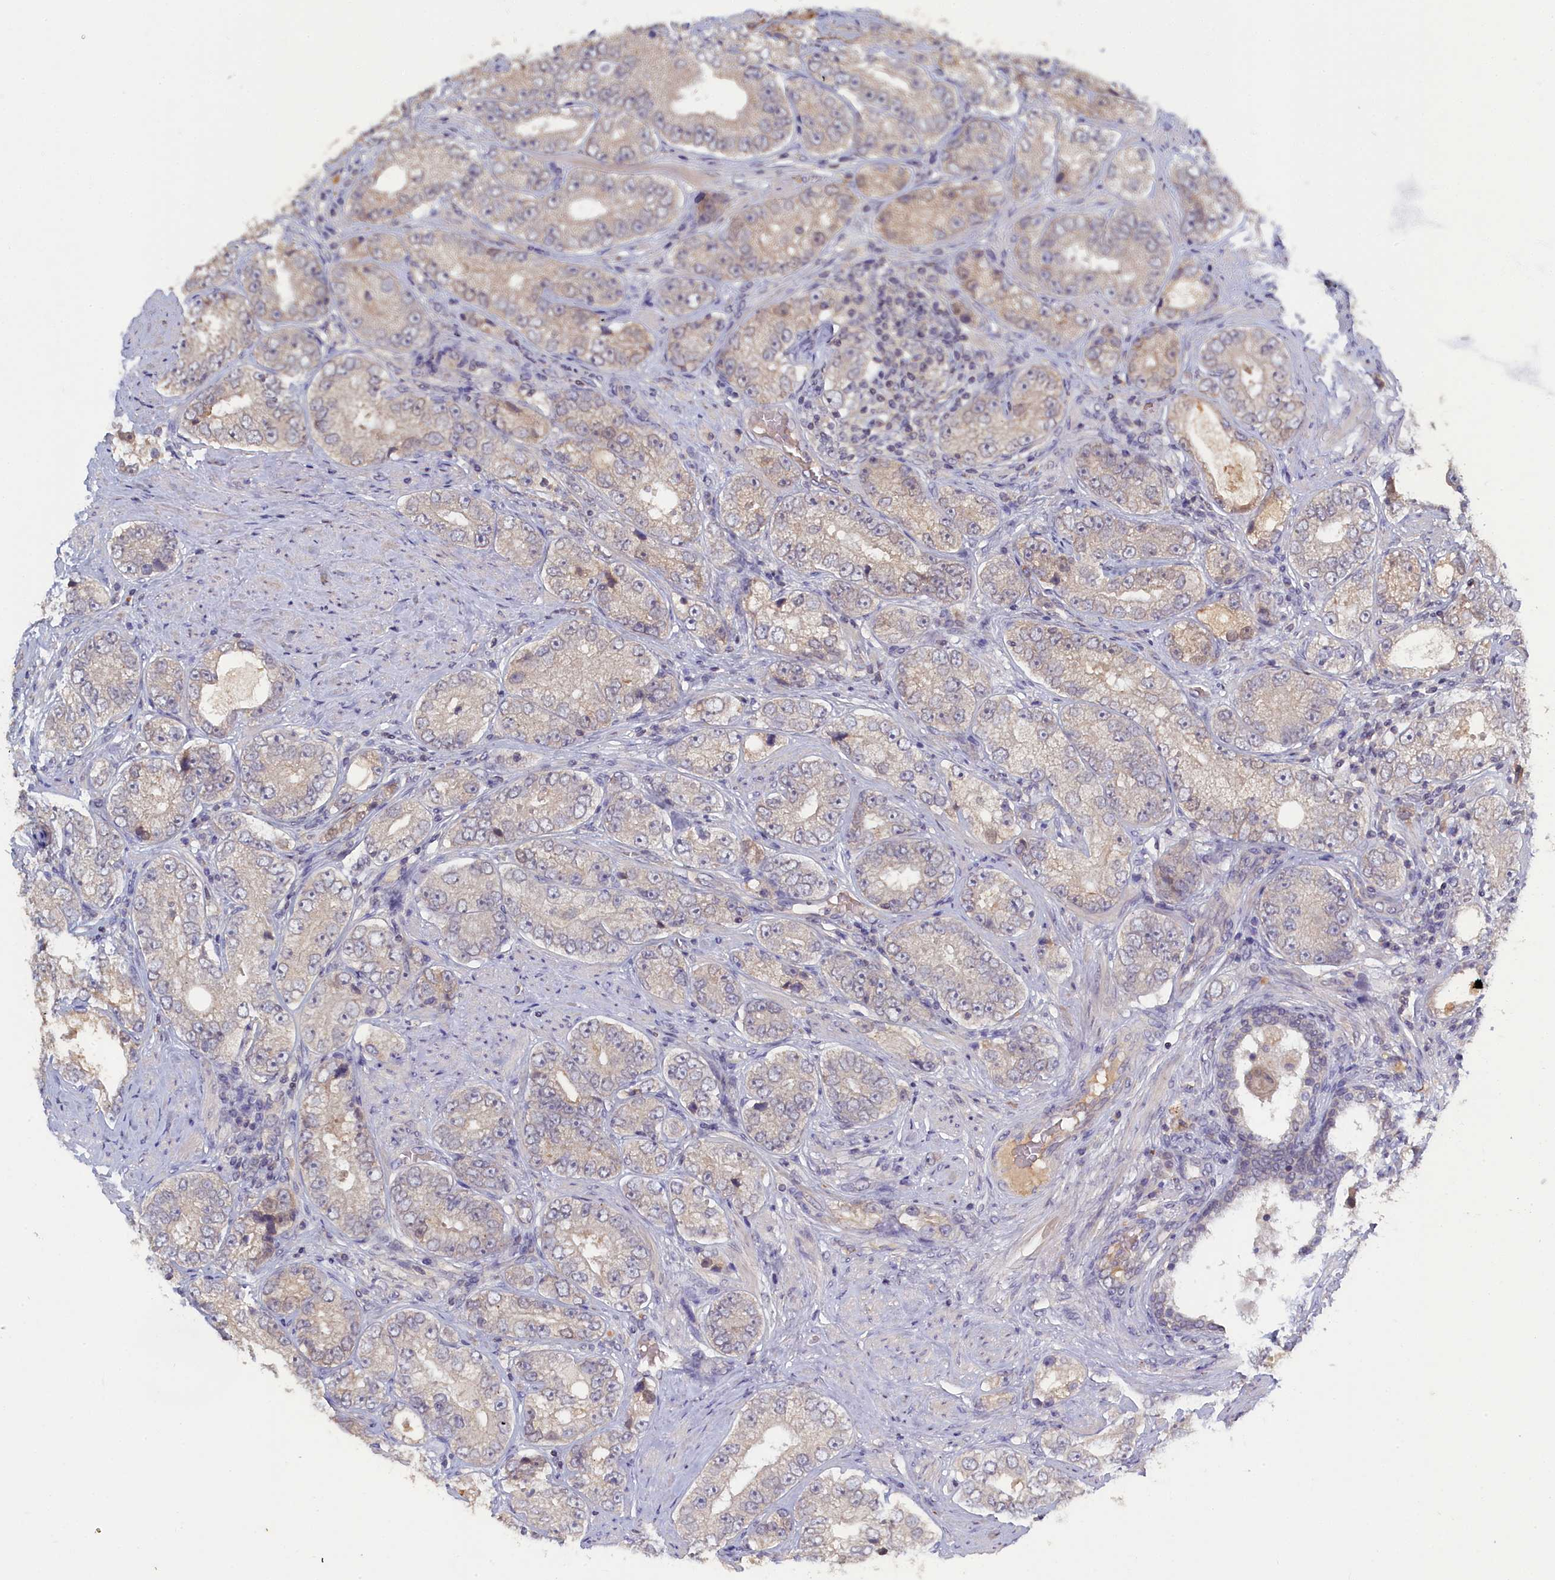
{"staining": {"intensity": "negative", "quantity": "none", "location": "none"}, "tissue": "prostate cancer", "cell_type": "Tumor cells", "image_type": "cancer", "snomed": [{"axis": "morphology", "description": "Adenocarcinoma, High grade"}, {"axis": "topography", "description": "Prostate"}], "caption": "Image shows no protein positivity in tumor cells of prostate cancer tissue. (DAB (3,3'-diaminobenzidine) IHC visualized using brightfield microscopy, high magnification).", "gene": "CELF5", "patient": {"sex": "male", "age": 56}}